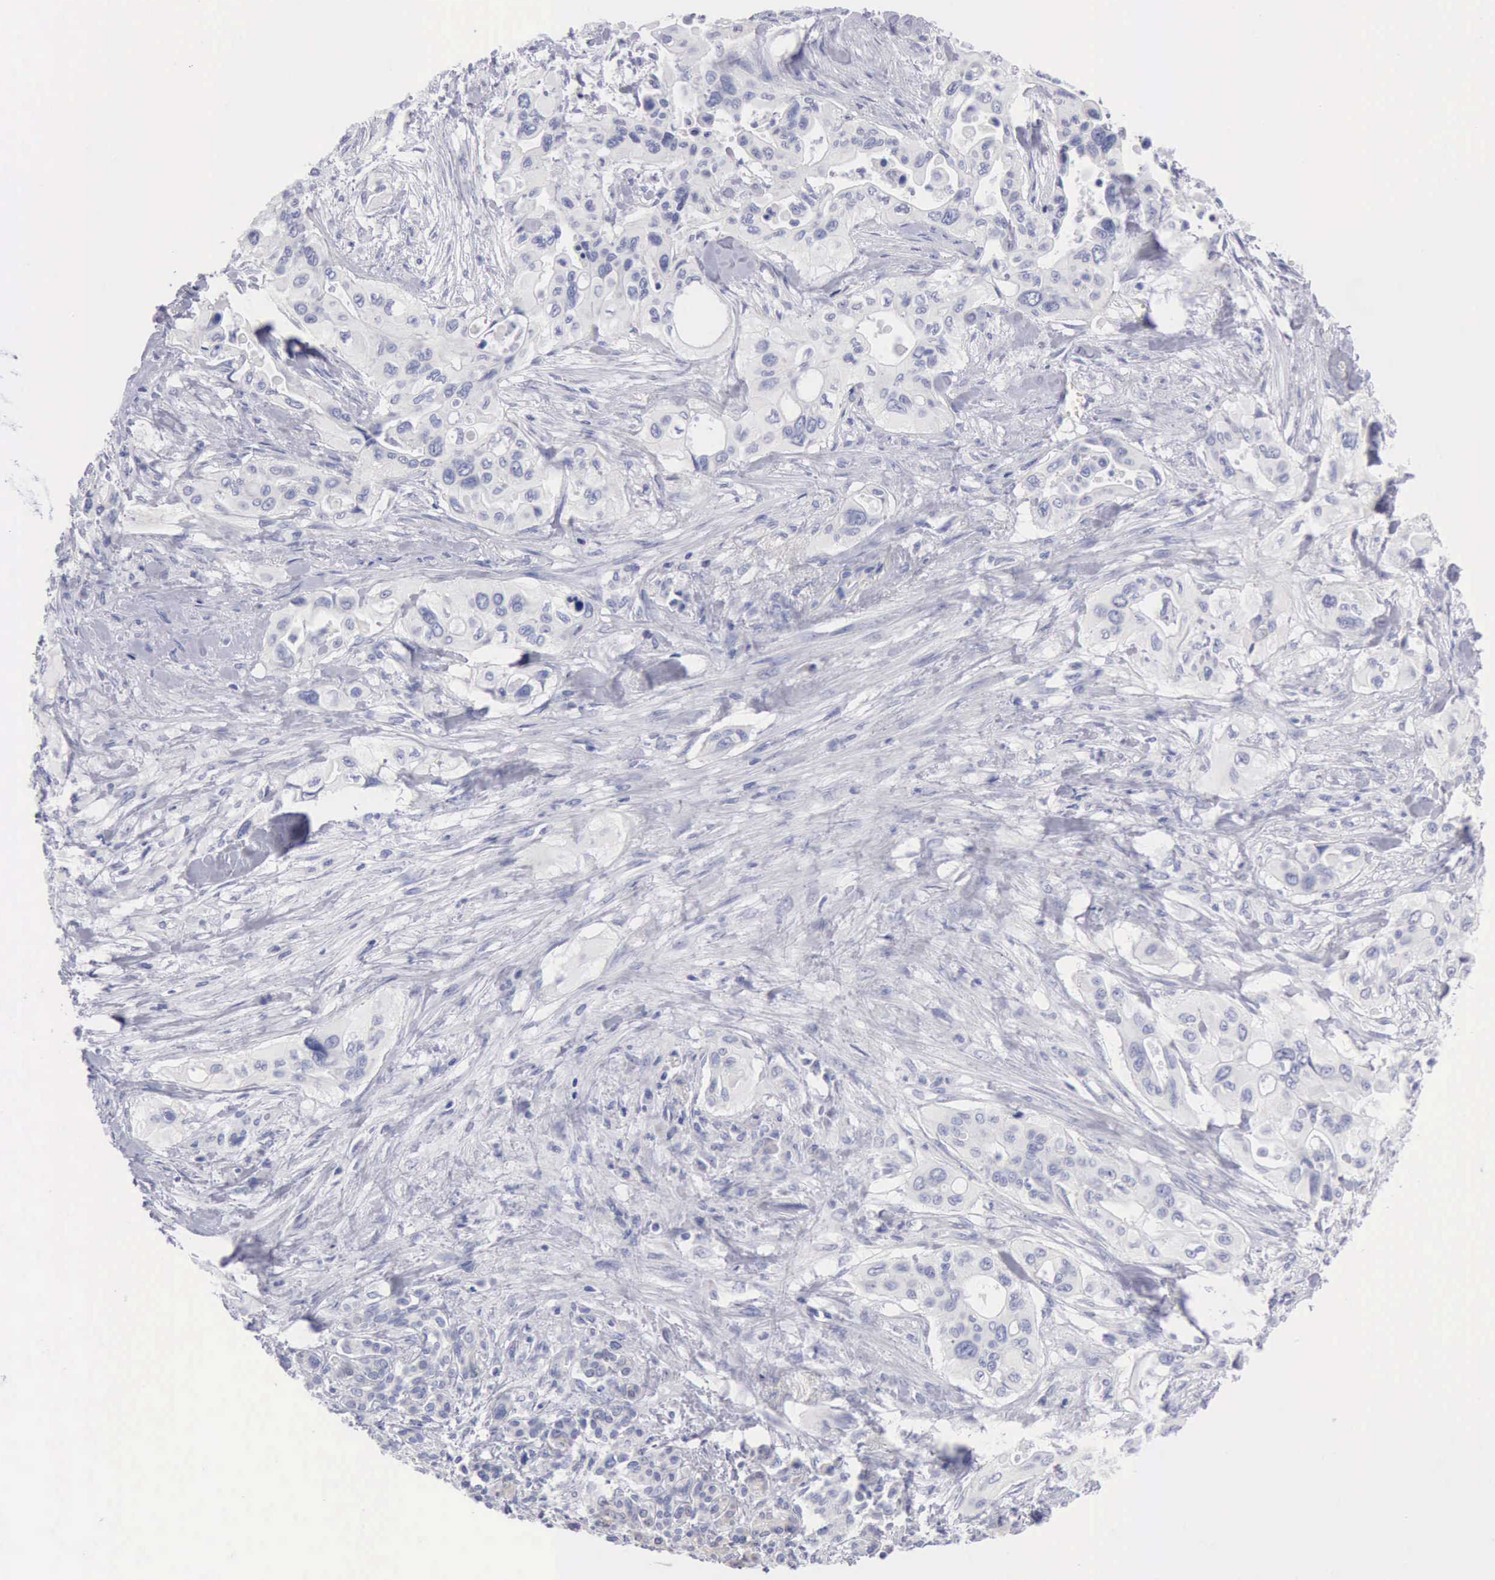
{"staining": {"intensity": "negative", "quantity": "none", "location": "none"}, "tissue": "pancreatic cancer", "cell_type": "Tumor cells", "image_type": "cancer", "snomed": [{"axis": "morphology", "description": "Adenocarcinoma, NOS"}, {"axis": "topography", "description": "Pancreas"}], "caption": "DAB immunohistochemical staining of human adenocarcinoma (pancreatic) exhibits no significant expression in tumor cells. (DAB (3,3'-diaminobenzidine) immunohistochemistry, high magnification).", "gene": "ANGEL1", "patient": {"sex": "male", "age": 77}}